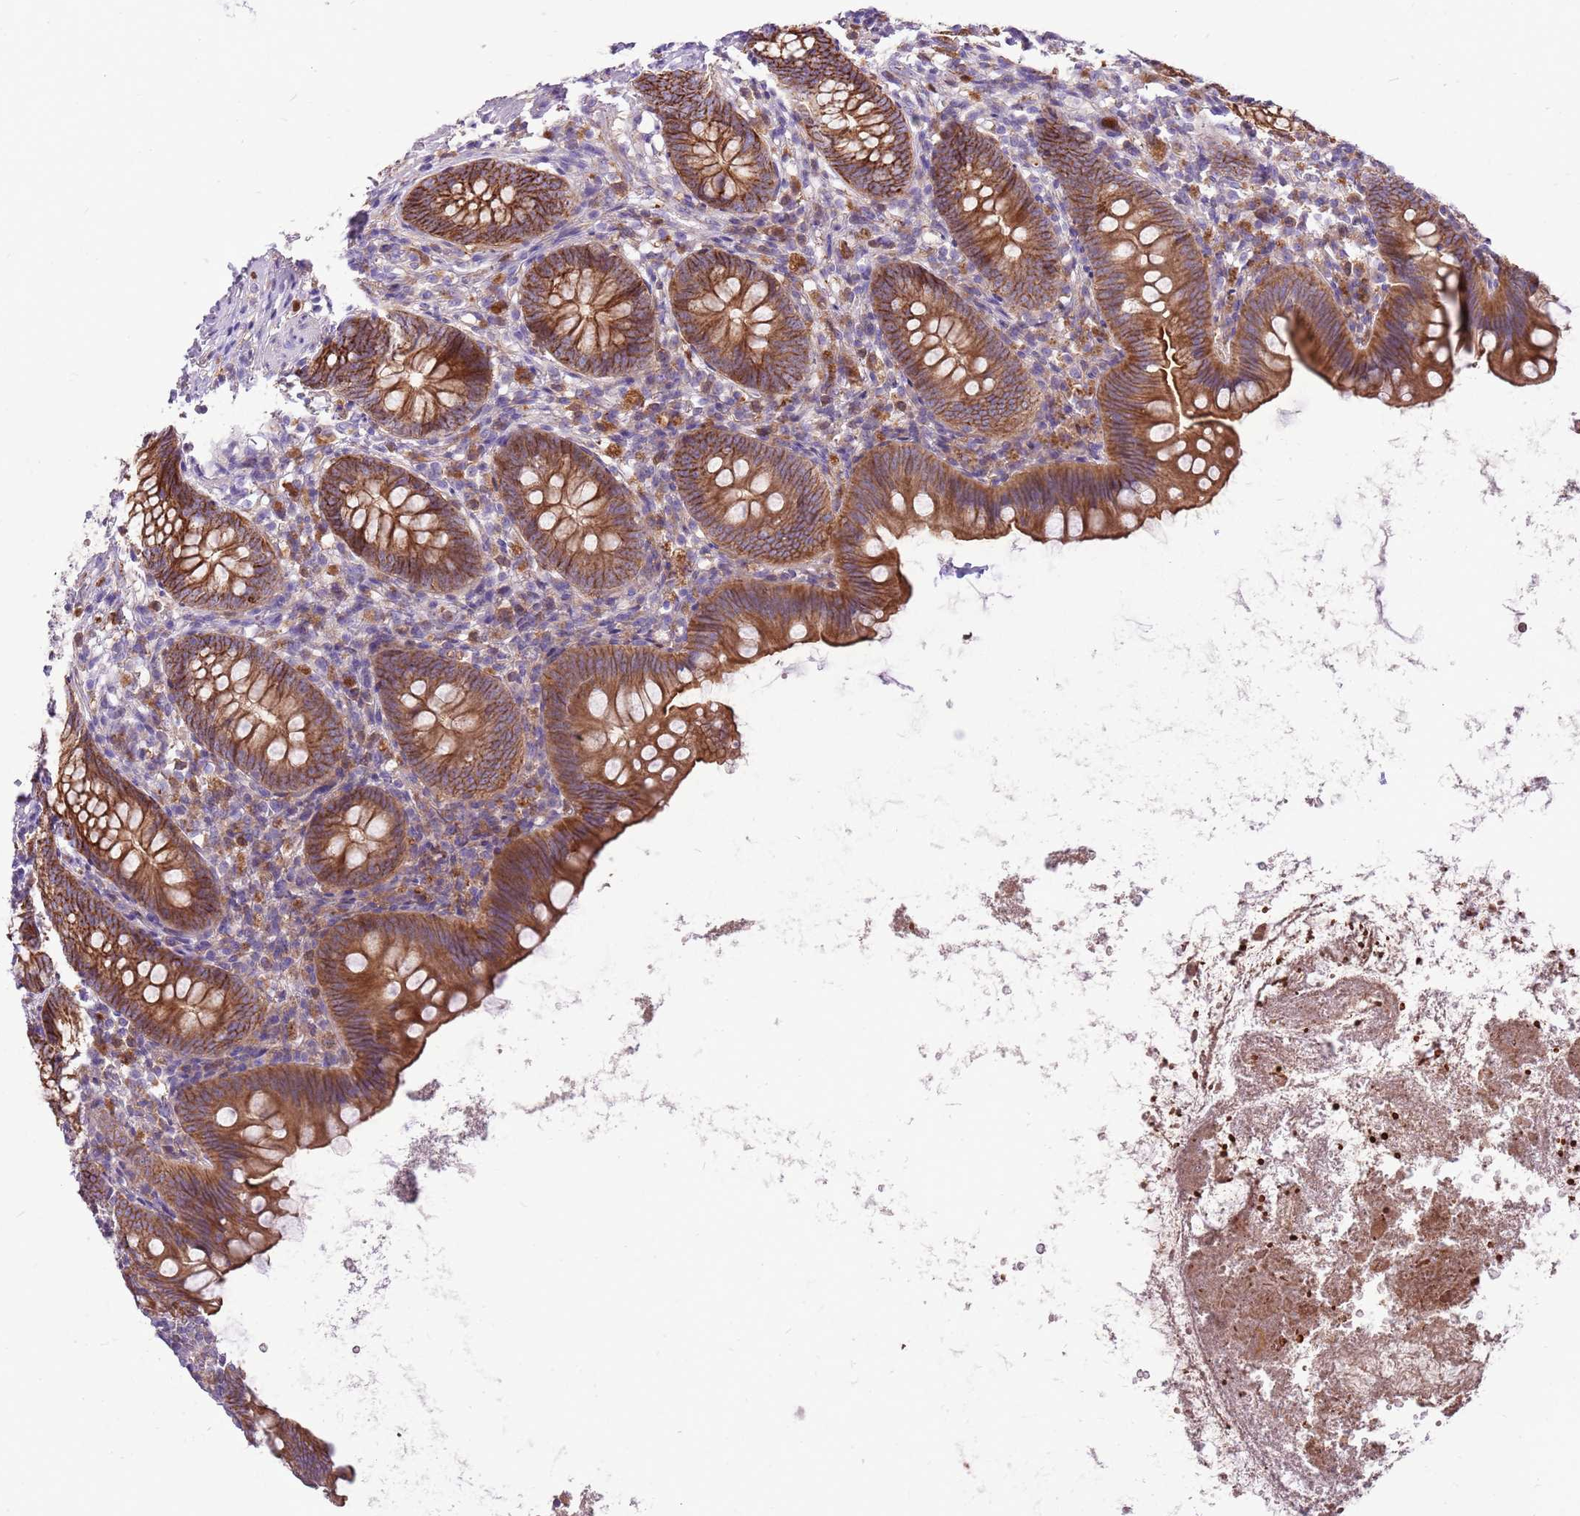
{"staining": {"intensity": "strong", "quantity": ">75%", "location": "cytoplasmic/membranous"}, "tissue": "appendix", "cell_type": "Glandular cells", "image_type": "normal", "snomed": [{"axis": "morphology", "description": "Normal tissue, NOS"}, {"axis": "topography", "description": "Appendix"}], "caption": "Immunohistochemical staining of normal human appendix shows strong cytoplasmic/membranous protein expression in about >75% of glandular cells. The protein is stained brown, and the nuclei are stained in blue (DAB (3,3'-diaminobenzidine) IHC with brightfield microscopy, high magnification).", "gene": "WDR90", "patient": {"sex": "female", "age": 62}}